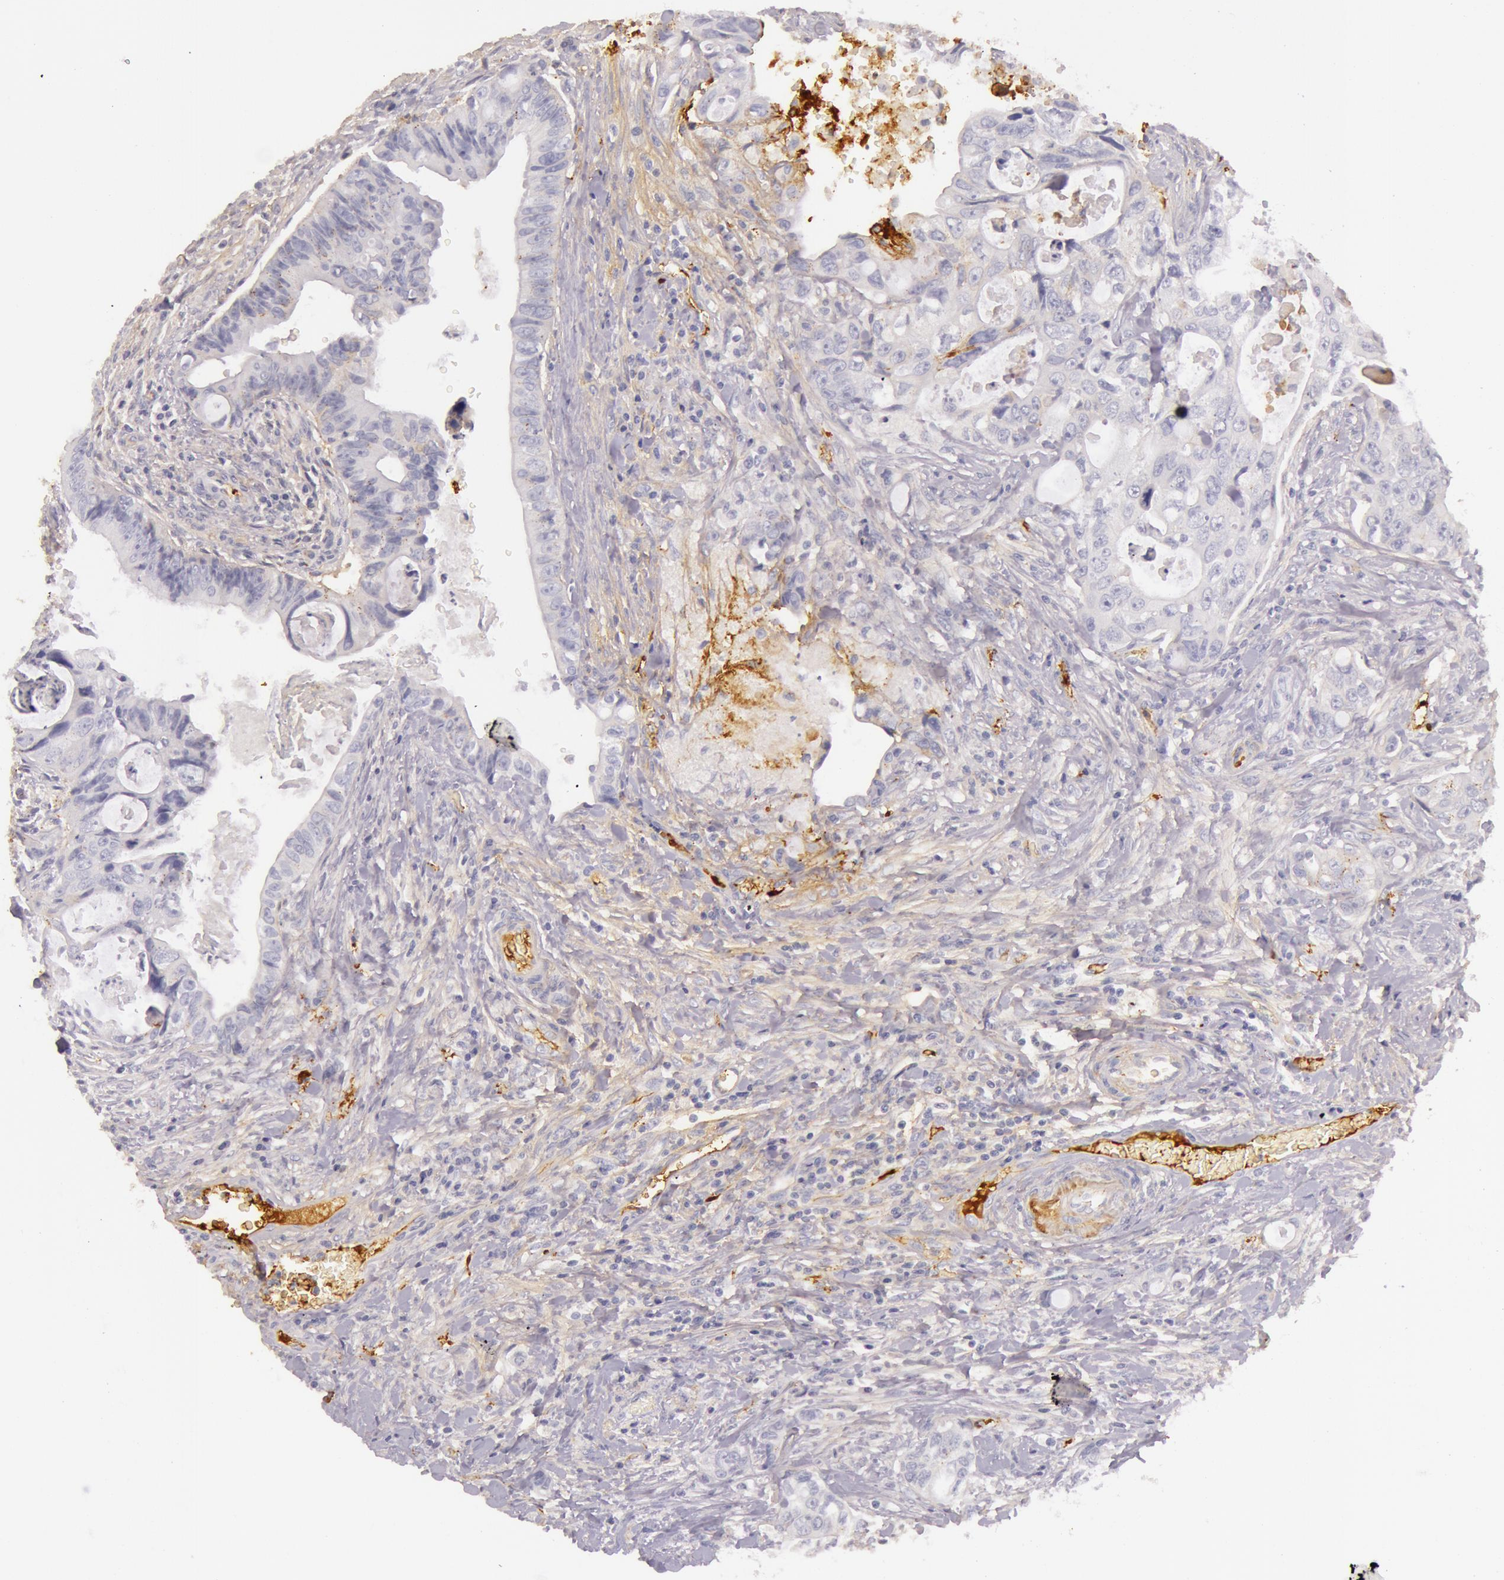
{"staining": {"intensity": "negative", "quantity": "none", "location": "none"}, "tissue": "colorectal cancer", "cell_type": "Tumor cells", "image_type": "cancer", "snomed": [{"axis": "morphology", "description": "Adenocarcinoma, NOS"}, {"axis": "topography", "description": "Rectum"}], "caption": "This is an immunohistochemistry image of colorectal adenocarcinoma. There is no staining in tumor cells.", "gene": "C4BPA", "patient": {"sex": "female", "age": 57}}